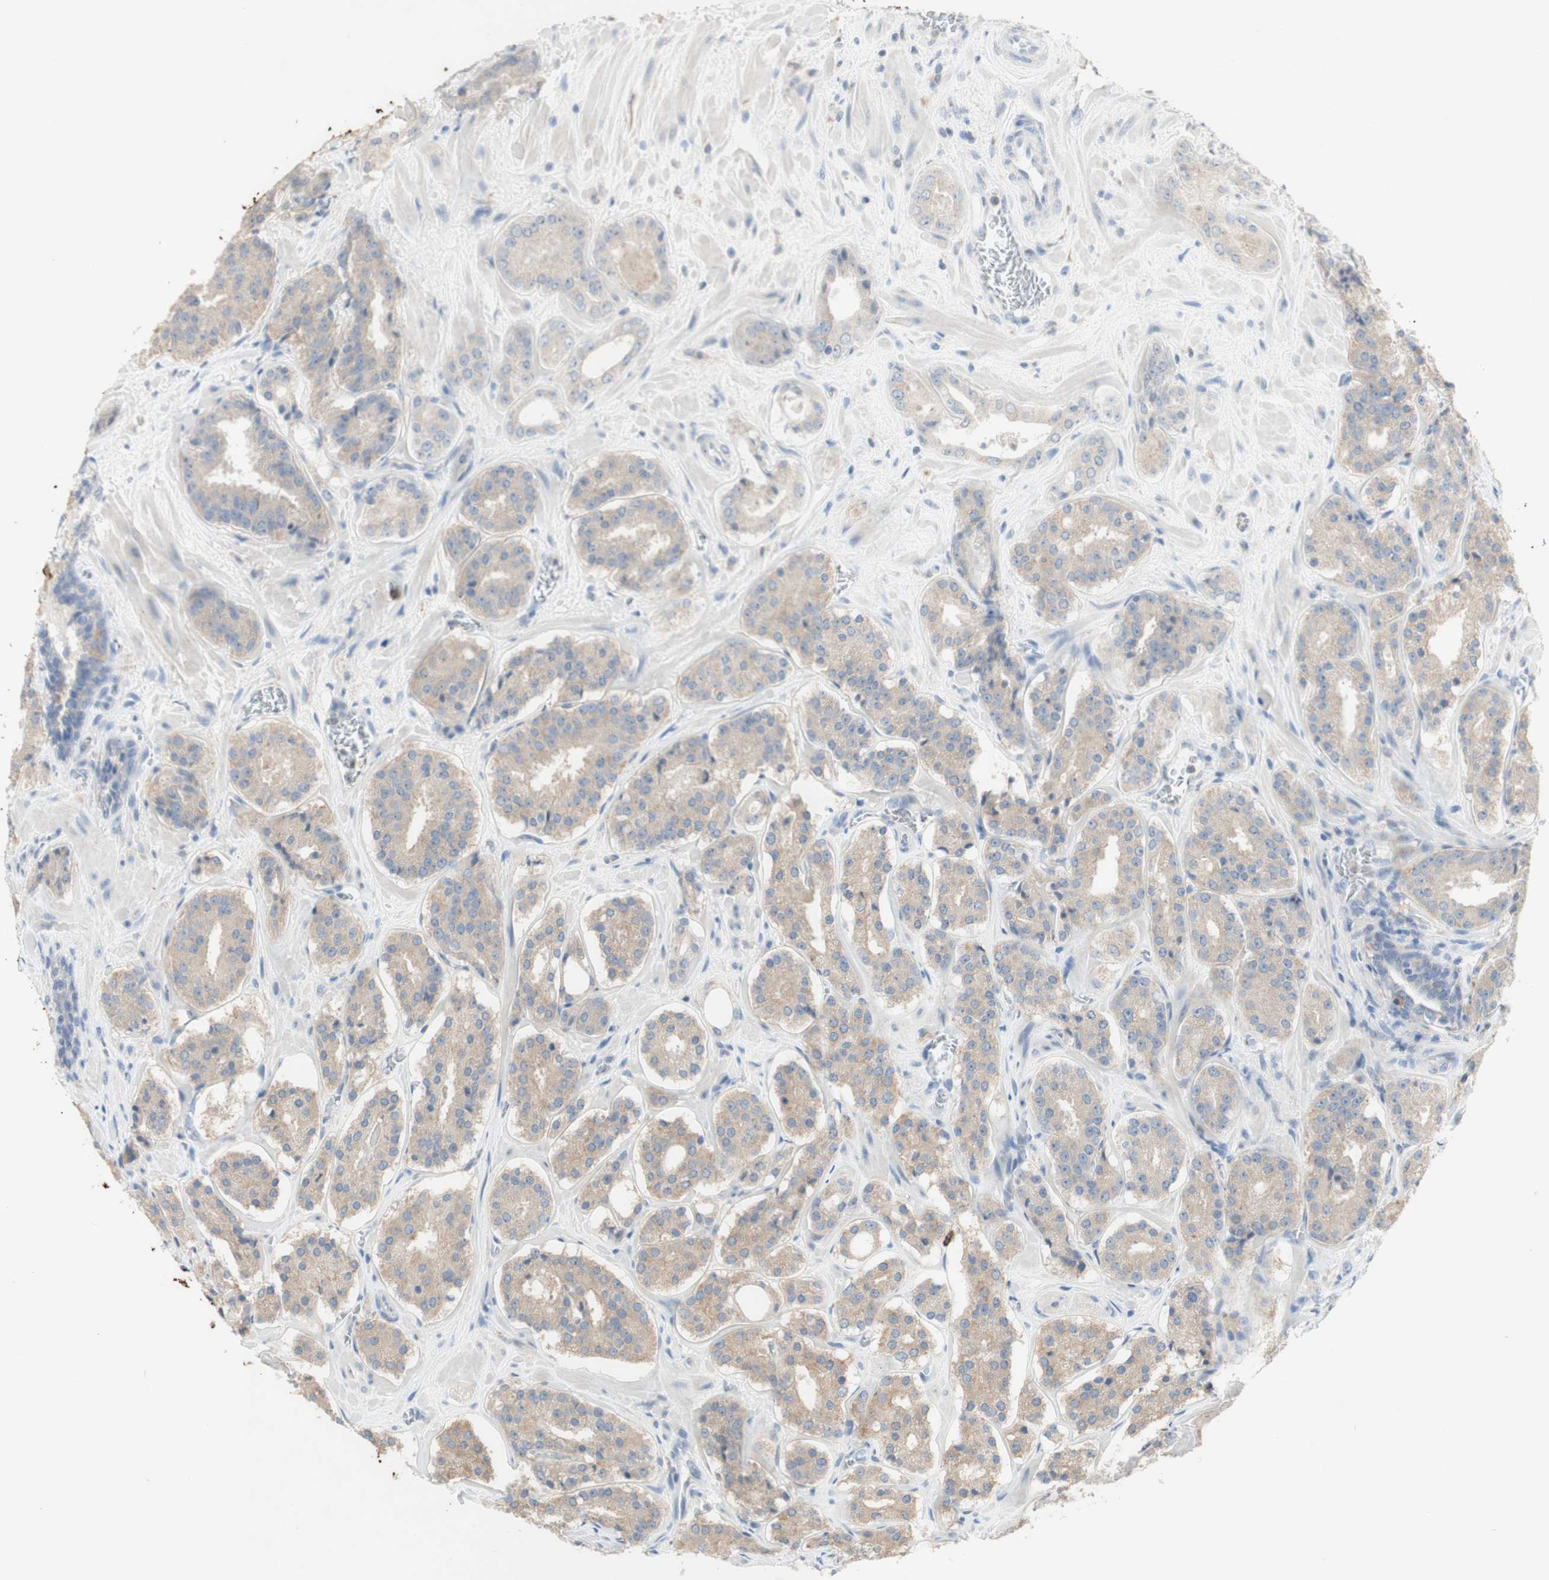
{"staining": {"intensity": "weak", "quantity": "25%-75%", "location": "cytoplasmic/membranous"}, "tissue": "prostate cancer", "cell_type": "Tumor cells", "image_type": "cancer", "snomed": [{"axis": "morphology", "description": "Adenocarcinoma, High grade"}, {"axis": "topography", "description": "Prostate"}], "caption": "A brown stain highlights weak cytoplasmic/membranous positivity of a protein in human prostate cancer tumor cells.", "gene": "ATP6V1B1", "patient": {"sex": "male", "age": 60}}